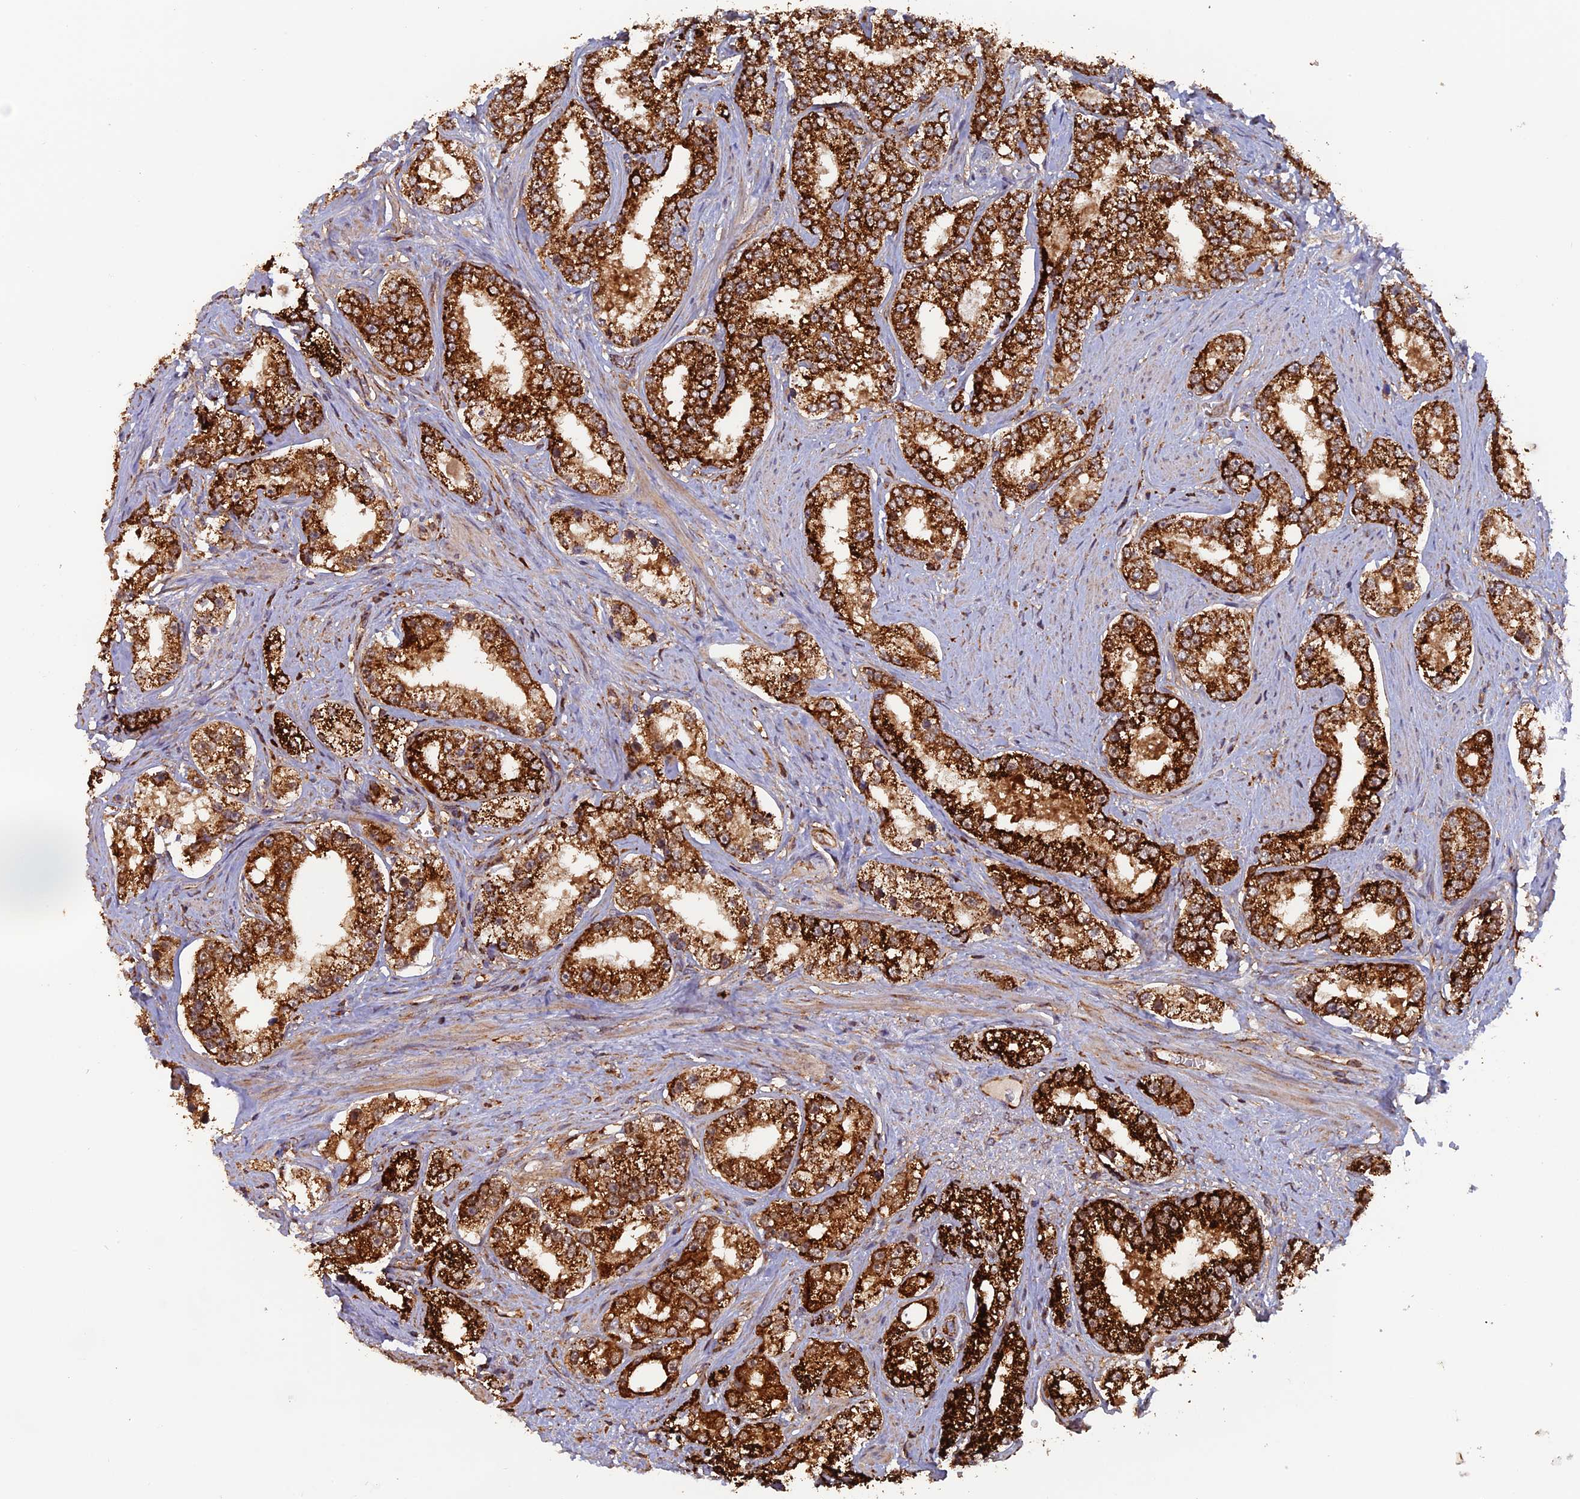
{"staining": {"intensity": "strong", "quantity": ">75%", "location": "cytoplasmic/membranous"}, "tissue": "prostate cancer", "cell_type": "Tumor cells", "image_type": "cancer", "snomed": [{"axis": "morphology", "description": "Normal tissue, NOS"}, {"axis": "morphology", "description": "Adenocarcinoma, High grade"}, {"axis": "topography", "description": "Prostate"}], "caption": "Protein staining of prostate adenocarcinoma (high-grade) tissue shows strong cytoplasmic/membranous positivity in about >75% of tumor cells.", "gene": "DTYMK", "patient": {"sex": "male", "age": 83}}